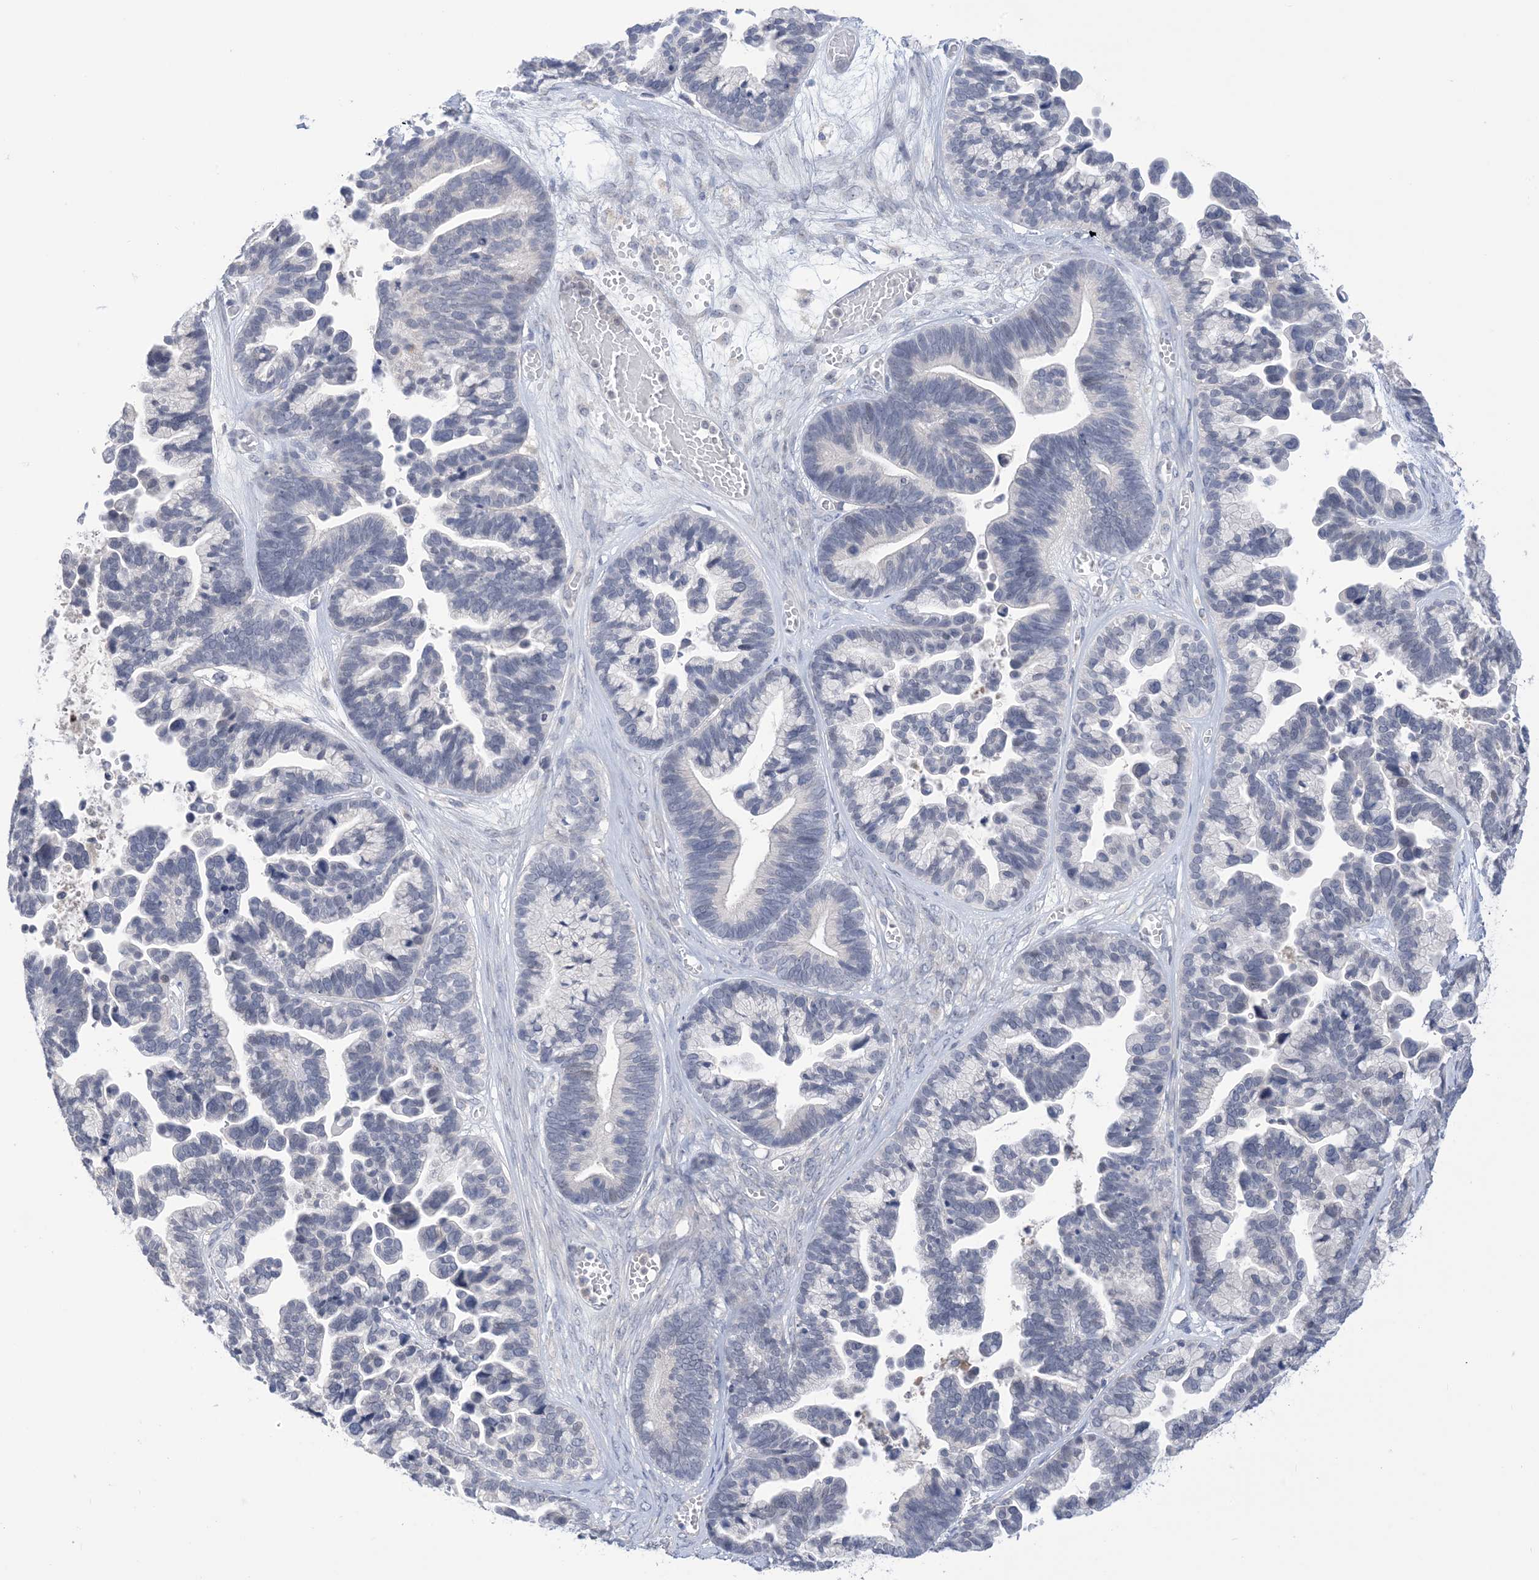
{"staining": {"intensity": "negative", "quantity": "none", "location": "none"}, "tissue": "ovarian cancer", "cell_type": "Tumor cells", "image_type": "cancer", "snomed": [{"axis": "morphology", "description": "Cystadenocarcinoma, serous, NOS"}, {"axis": "topography", "description": "Ovary"}], "caption": "Serous cystadenocarcinoma (ovarian) was stained to show a protein in brown. There is no significant expression in tumor cells.", "gene": "TTYH1", "patient": {"sex": "female", "age": 56}}